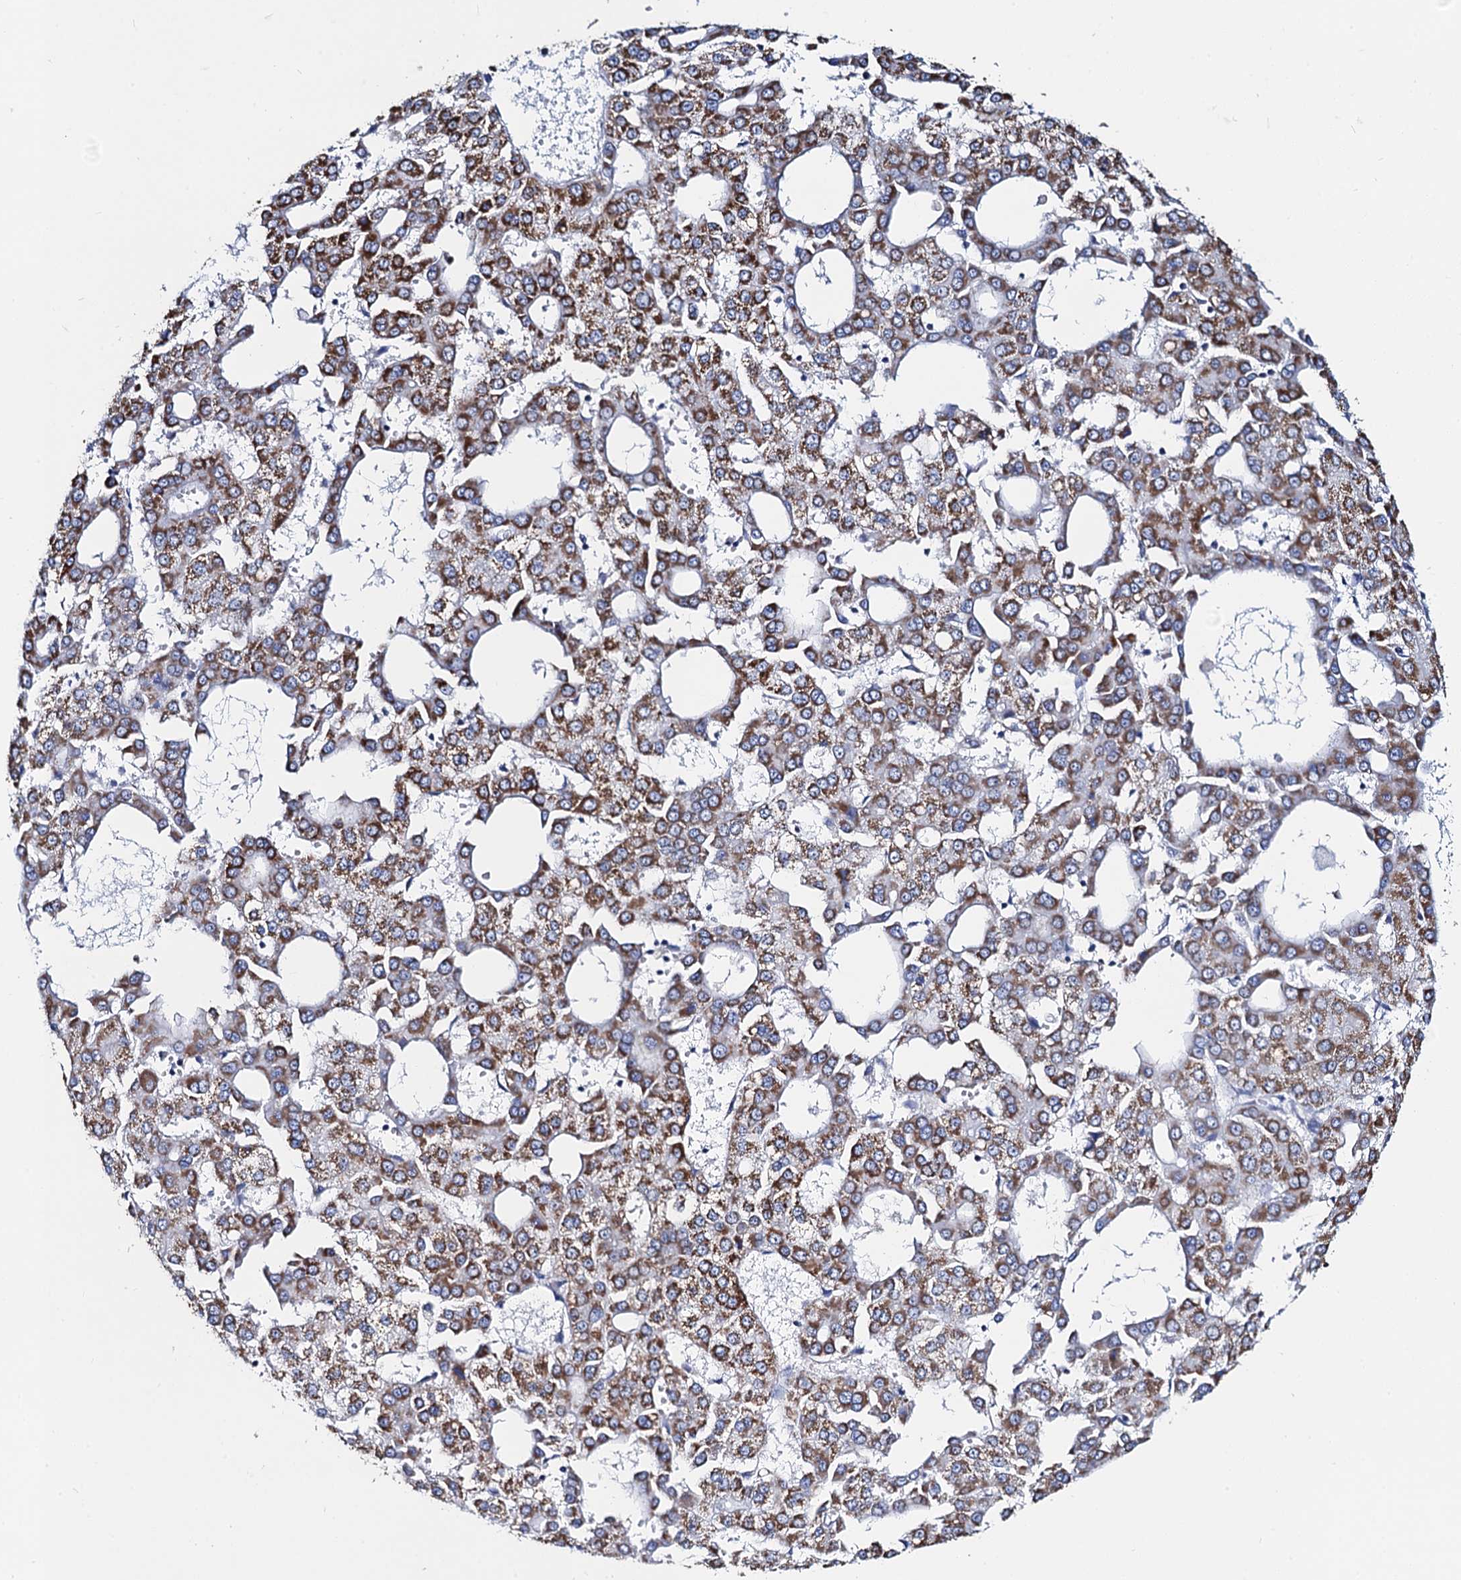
{"staining": {"intensity": "moderate", "quantity": ">75%", "location": "cytoplasmic/membranous"}, "tissue": "liver cancer", "cell_type": "Tumor cells", "image_type": "cancer", "snomed": [{"axis": "morphology", "description": "Carcinoma, Hepatocellular, NOS"}, {"axis": "topography", "description": "Liver"}], "caption": "This is a micrograph of IHC staining of liver cancer (hepatocellular carcinoma), which shows moderate positivity in the cytoplasmic/membranous of tumor cells.", "gene": "ACADSB", "patient": {"sex": "male", "age": 47}}